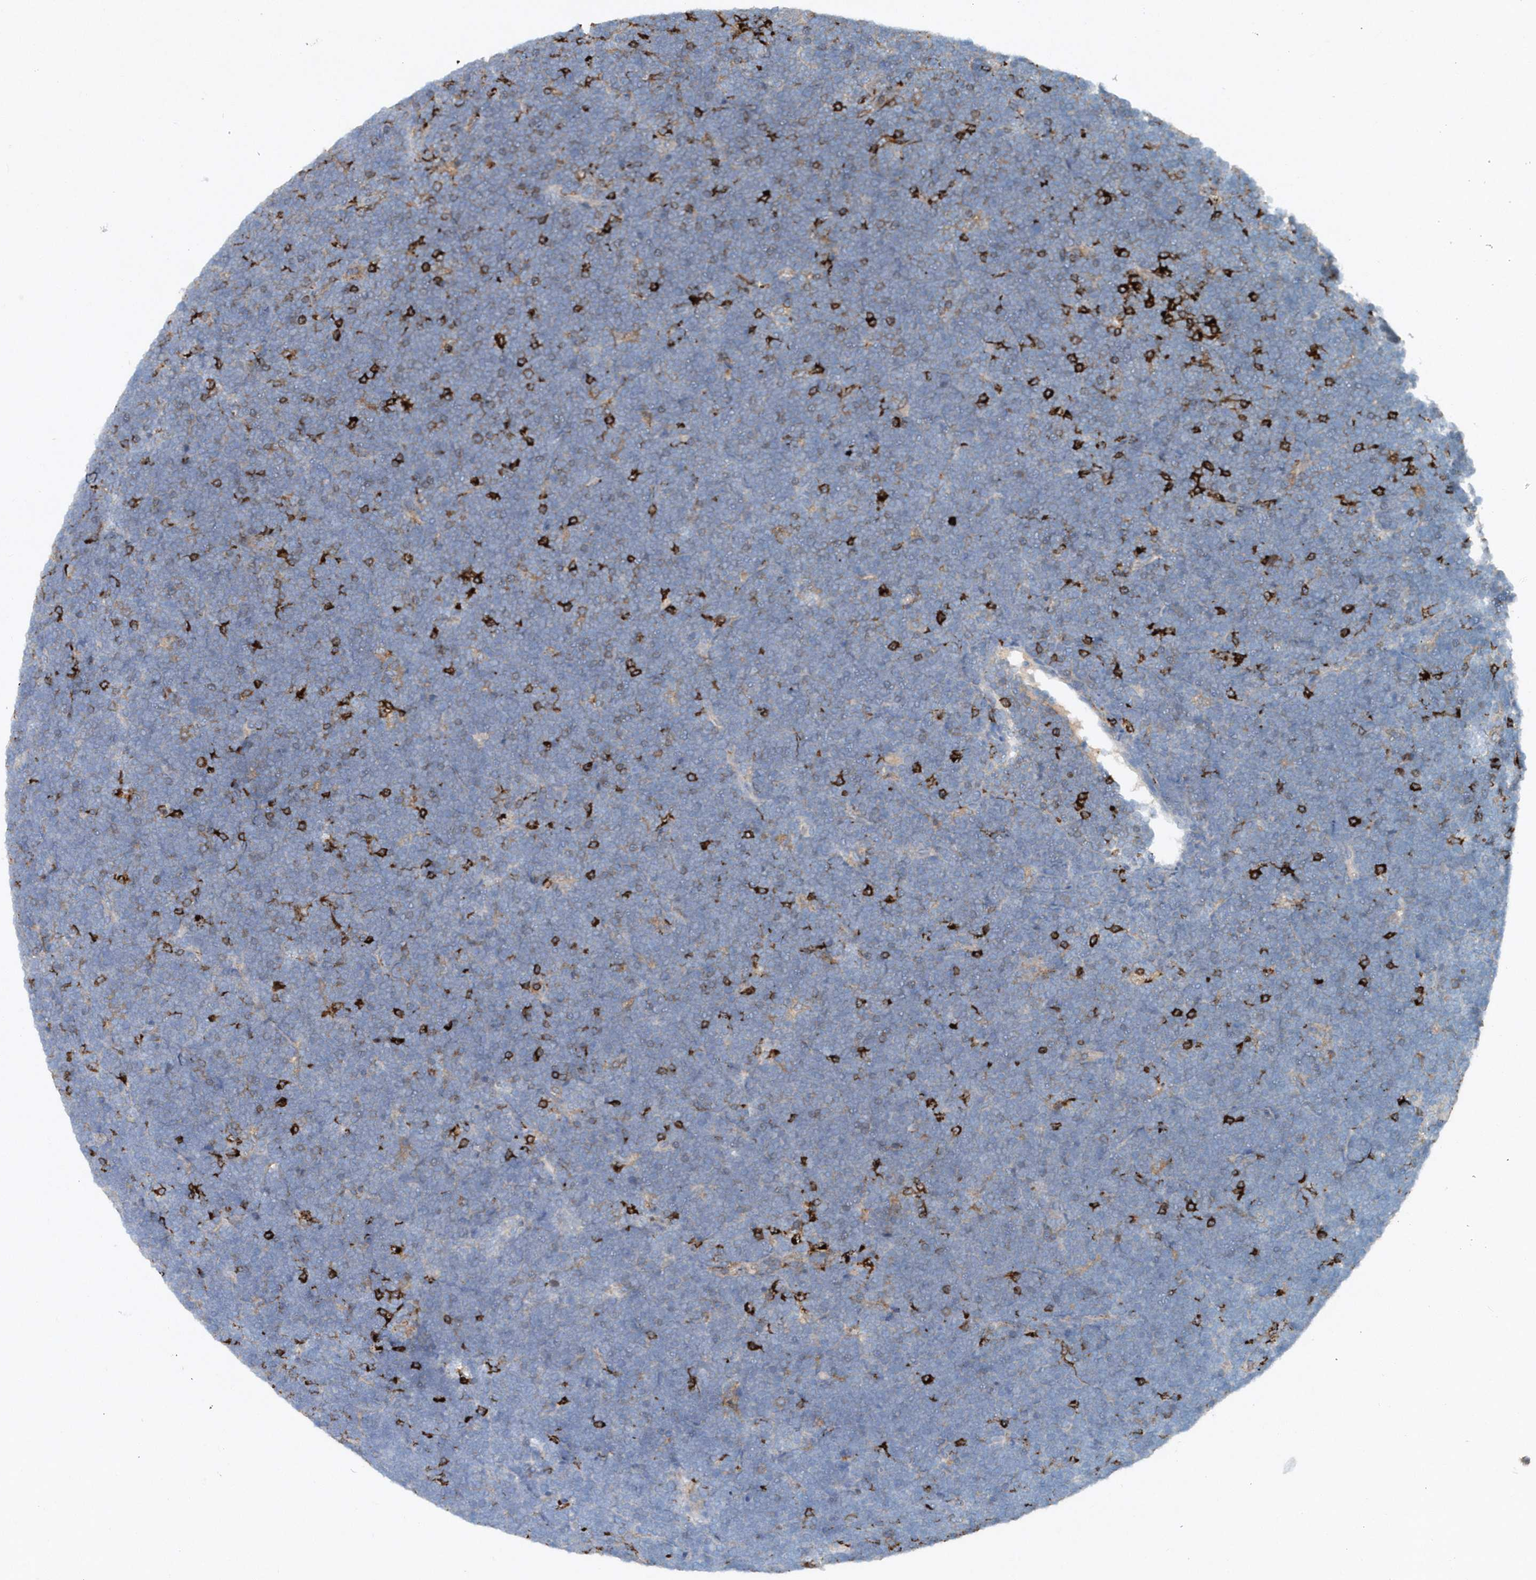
{"staining": {"intensity": "negative", "quantity": "none", "location": "none"}, "tissue": "lymphoma", "cell_type": "Tumor cells", "image_type": "cancer", "snomed": [{"axis": "morphology", "description": "Malignant lymphoma, non-Hodgkin's type, High grade"}, {"axis": "topography", "description": "Lymph node"}], "caption": "A photomicrograph of high-grade malignant lymphoma, non-Hodgkin's type stained for a protein reveals no brown staining in tumor cells.", "gene": "P2RY10", "patient": {"sex": "male", "age": 13}}